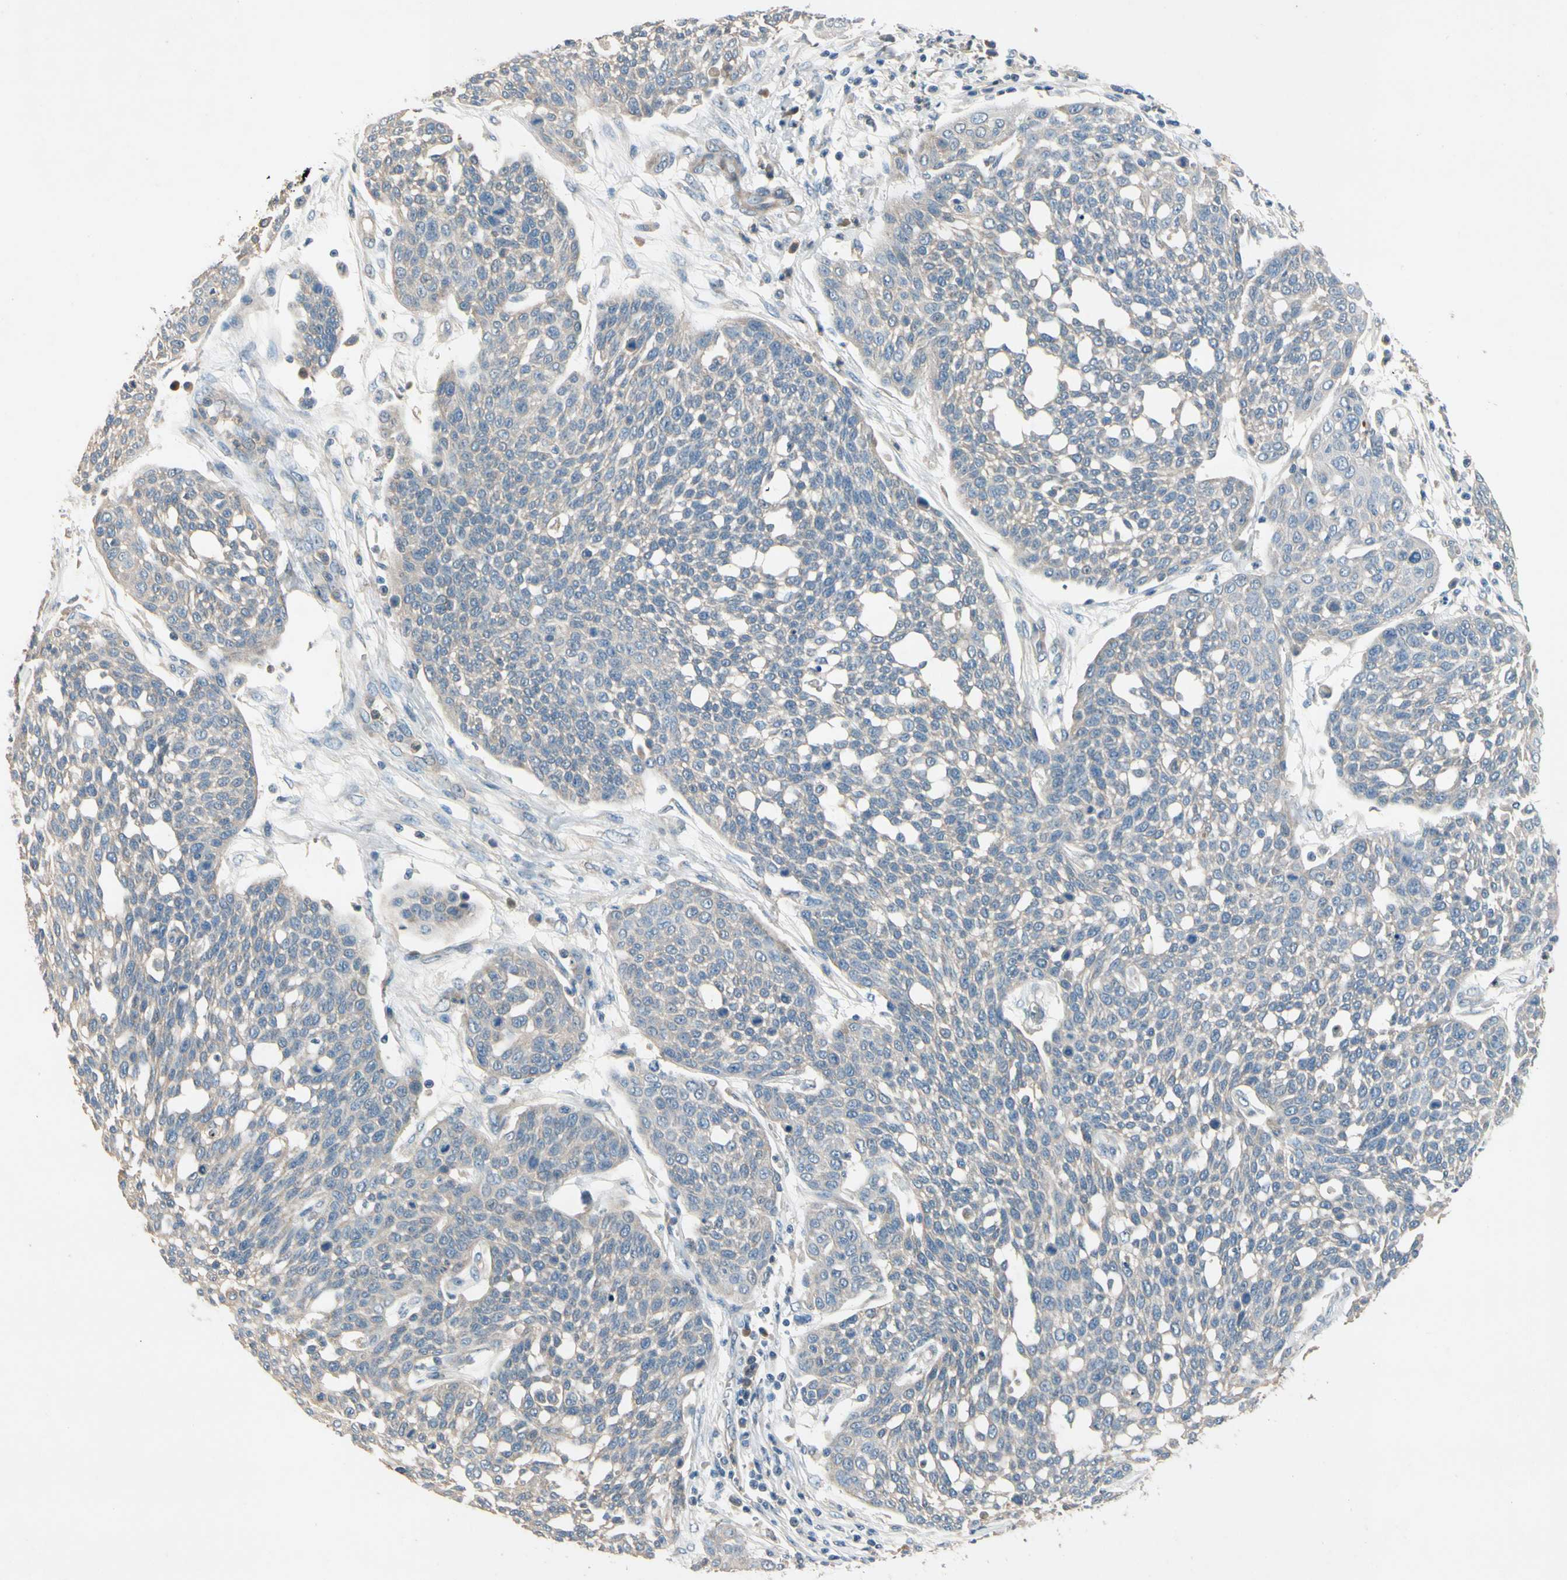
{"staining": {"intensity": "negative", "quantity": "none", "location": "none"}, "tissue": "cervical cancer", "cell_type": "Tumor cells", "image_type": "cancer", "snomed": [{"axis": "morphology", "description": "Squamous cell carcinoma, NOS"}, {"axis": "topography", "description": "Cervix"}], "caption": "Immunohistochemical staining of human cervical cancer (squamous cell carcinoma) displays no significant staining in tumor cells. Brightfield microscopy of IHC stained with DAB (3,3'-diaminobenzidine) (brown) and hematoxylin (blue), captured at high magnification.", "gene": "SIGLEC5", "patient": {"sex": "female", "age": 34}}